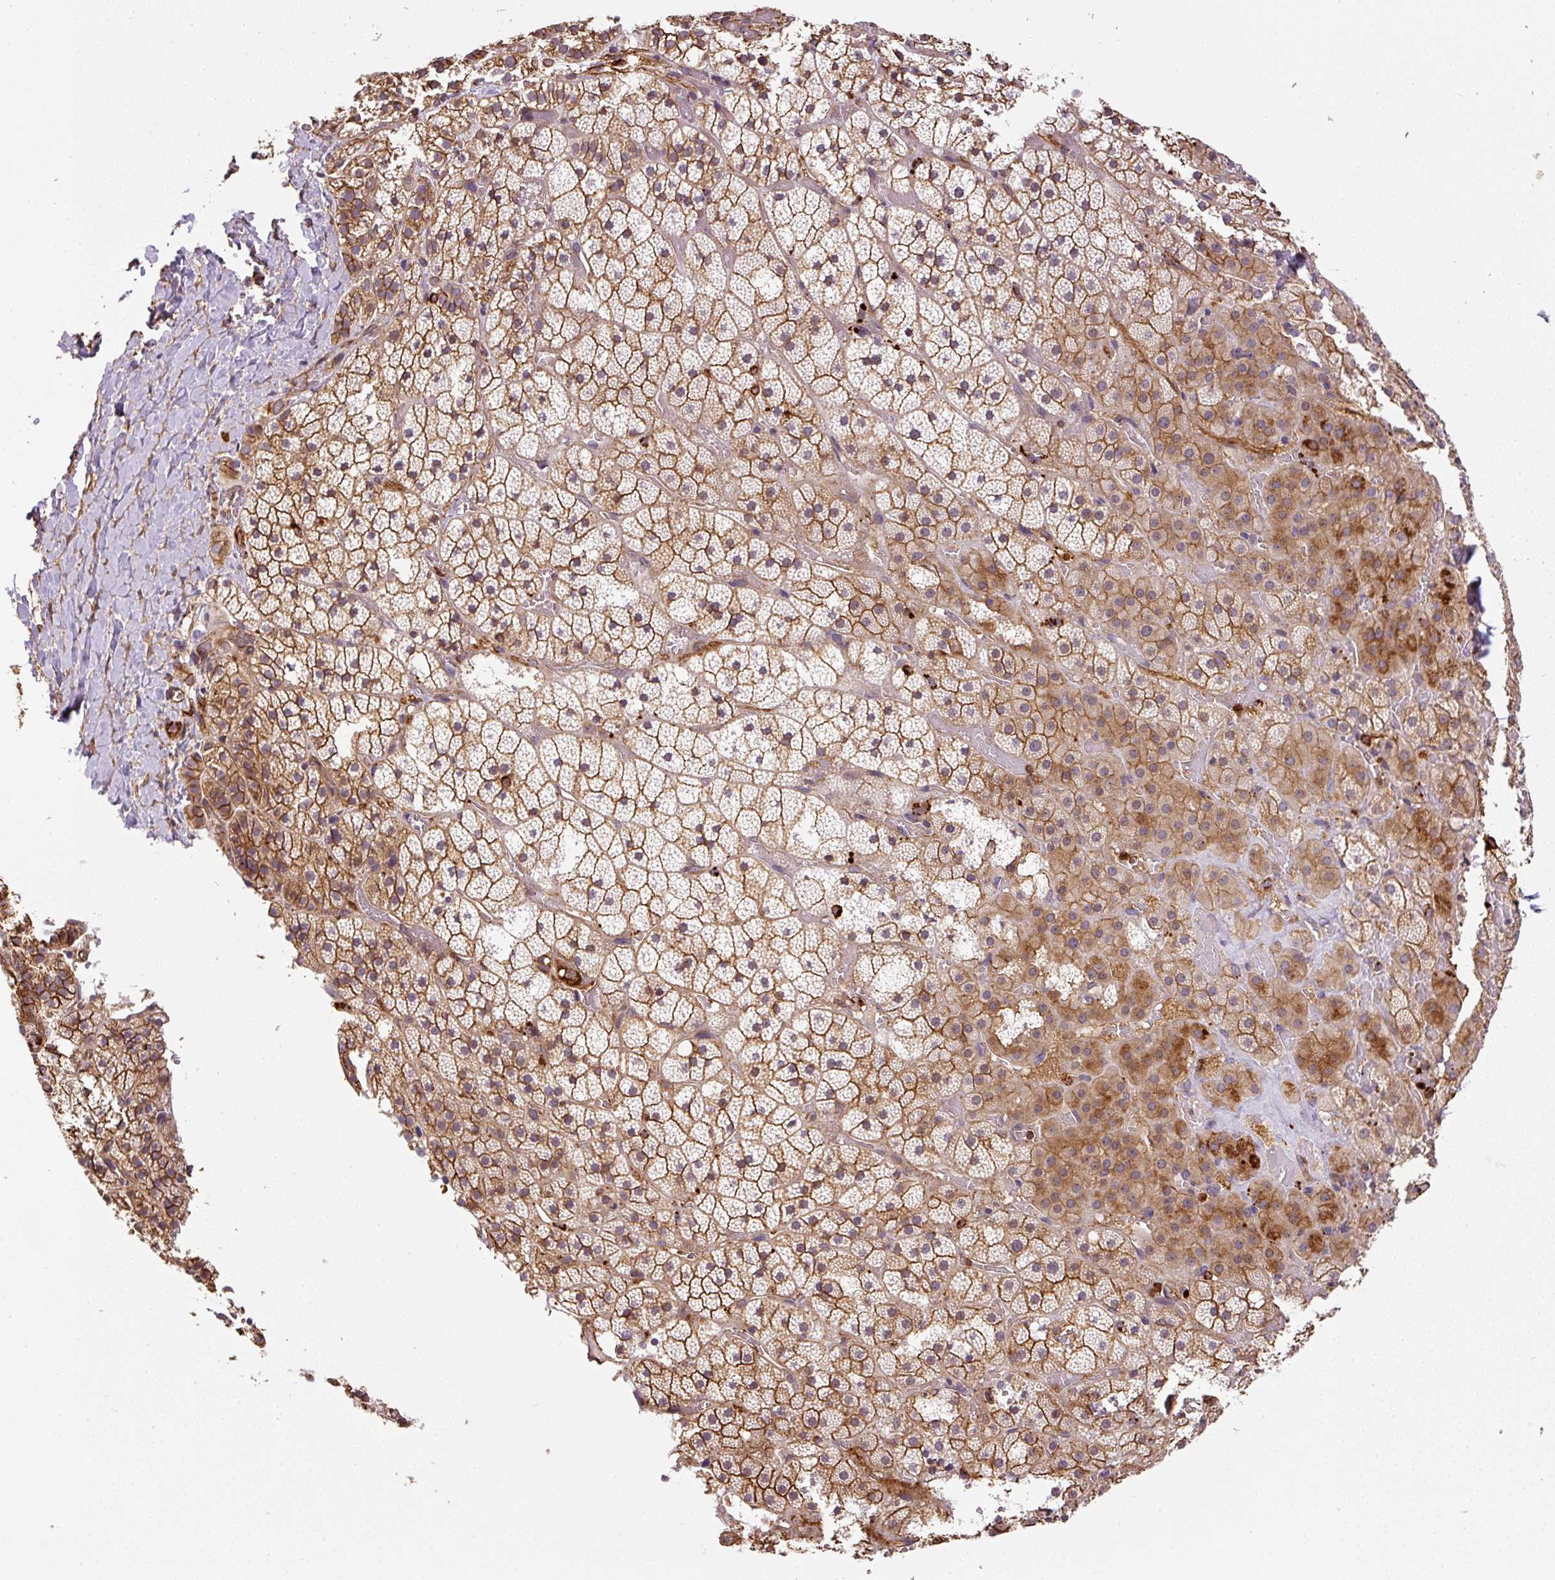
{"staining": {"intensity": "moderate", "quantity": ">75%", "location": "cytoplasmic/membranous"}, "tissue": "adrenal gland", "cell_type": "Glandular cells", "image_type": "normal", "snomed": [{"axis": "morphology", "description": "Normal tissue, NOS"}, {"axis": "topography", "description": "Adrenal gland"}], "caption": "DAB immunohistochemical staining of benign human adrenal gland displays moderate cytoplasmic/membranous protein staining in about >75% of glandular cells.", "gene": "B3GALT5", "patient": {"sex": "male", "age": 53}}